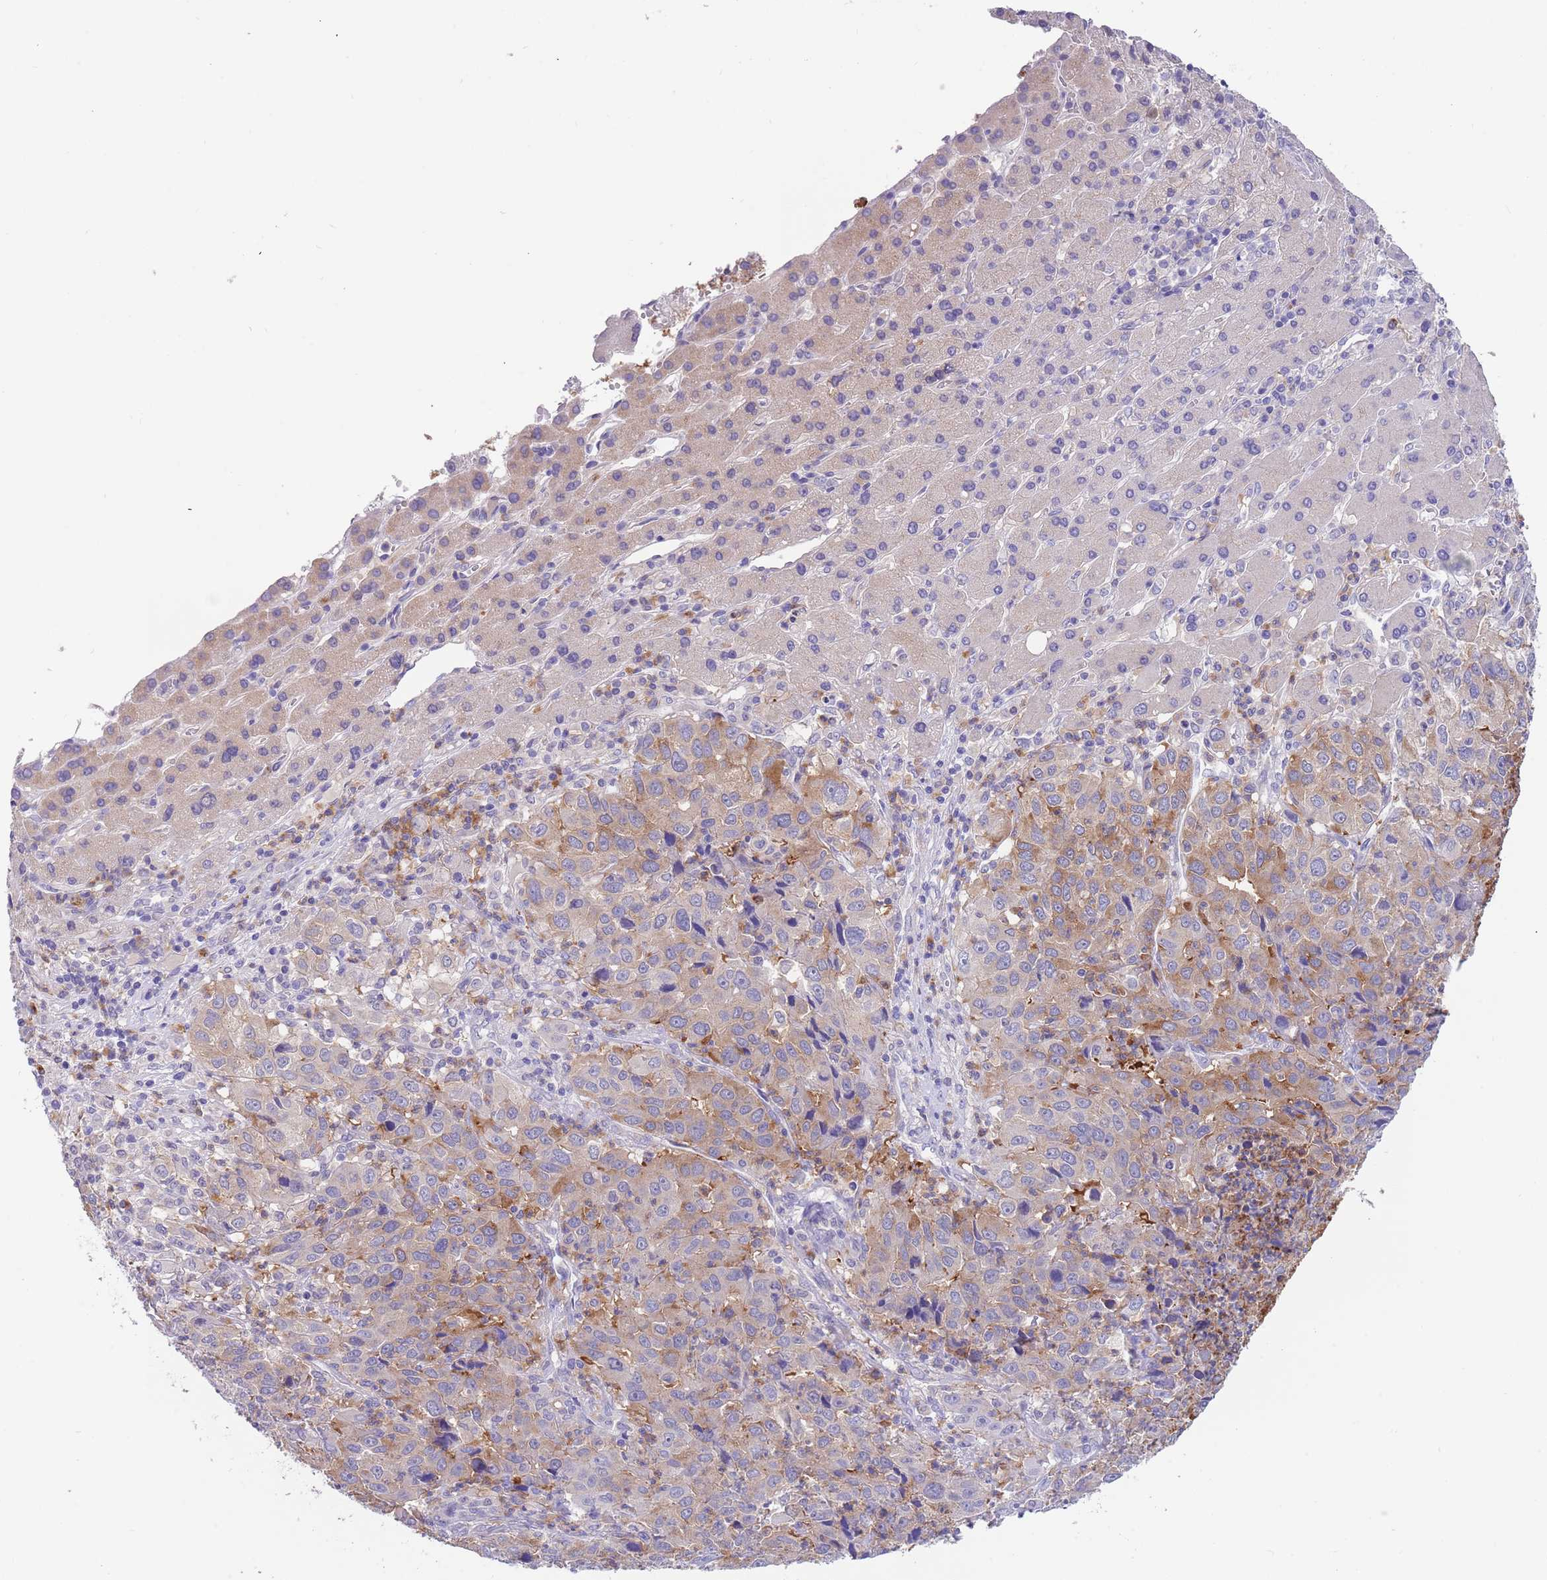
{"staining": {"intensity": "moderate", "quantity": "<25%", "location": "cytoplasmic/membranous"}, "tissue": "liver cancer", "cell_type": "Tumor cells", "image_type": "cancer", "snomed": [{"axis": "morphology", "description": "Carcinoma, Hepatocellular, NOS"}, {"axis": "topography", "description": "Liver"}], "caption": "This is a photomicrograph of immunohistochemistry staining of liver cancer (hepatocellular carcinoma), which shows moderate expression in the cytoplasmic/membranous of tumor cells.", "gene": "TYW1", "patient": {"sex": "male", "age": 63}}